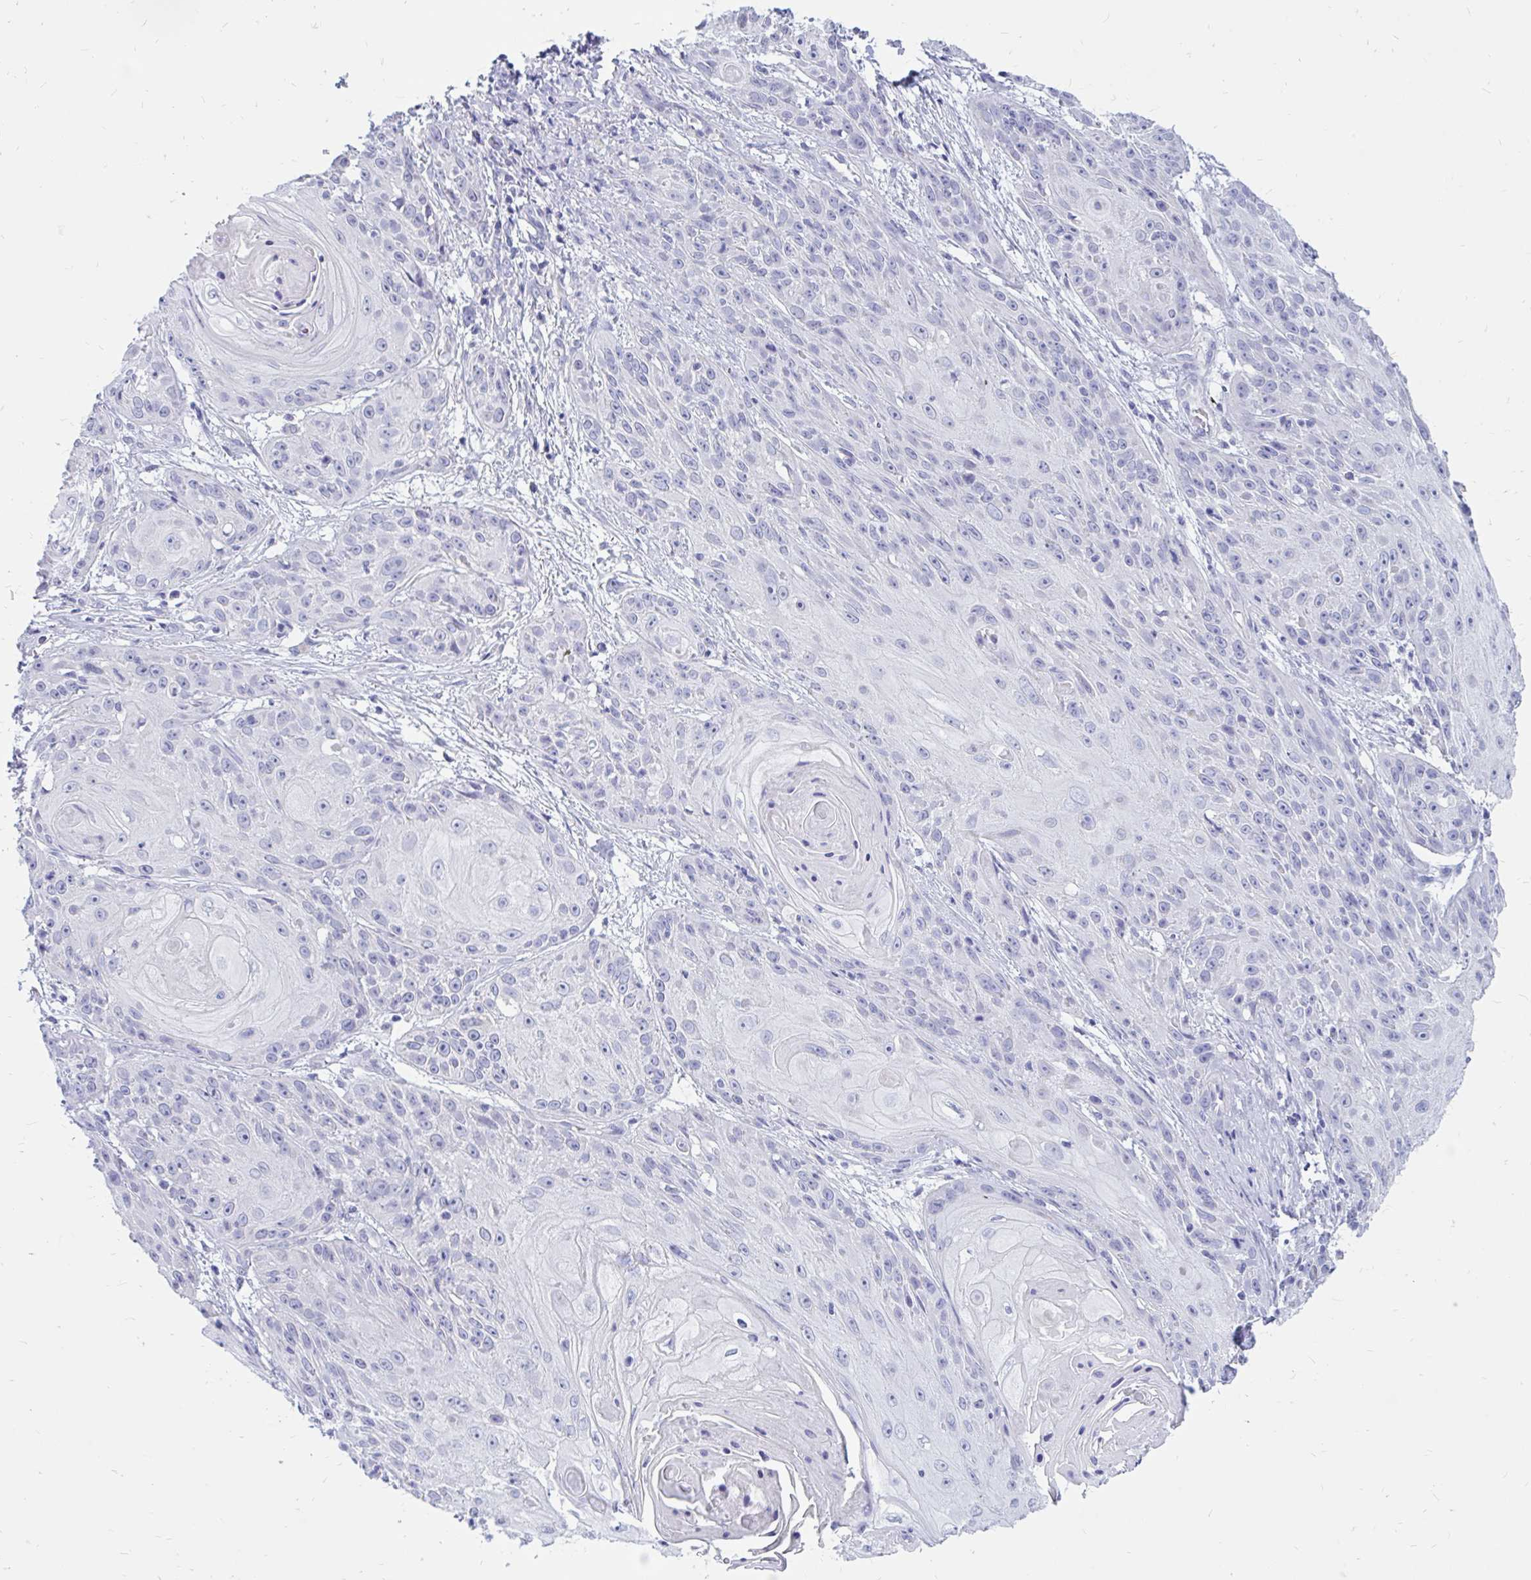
{"staining": {"intensity": "negative", "quantity": "none", "location": "none"}, "tissue": "skin cancer", "cell_type": "Tumor cells", "image_type": "cancer", "snomed": [{"axis": "morphology", "description": "Squamous cell carcinoma, NOS"}, {"axis": "topography", "description": "Skin"}, {"axis": "topography", "description": "Vulva"}], "caption": "A histopathology image of human skin cancer (squamous cell carcinoma) is negative for staining in tumor cells. (Brightfield microscopy of DAB (3,3'-diaminobenzidine) IHC at high magnification).", "gene": "IGSF5", "patient": {"sex": "female", "age": 76}}